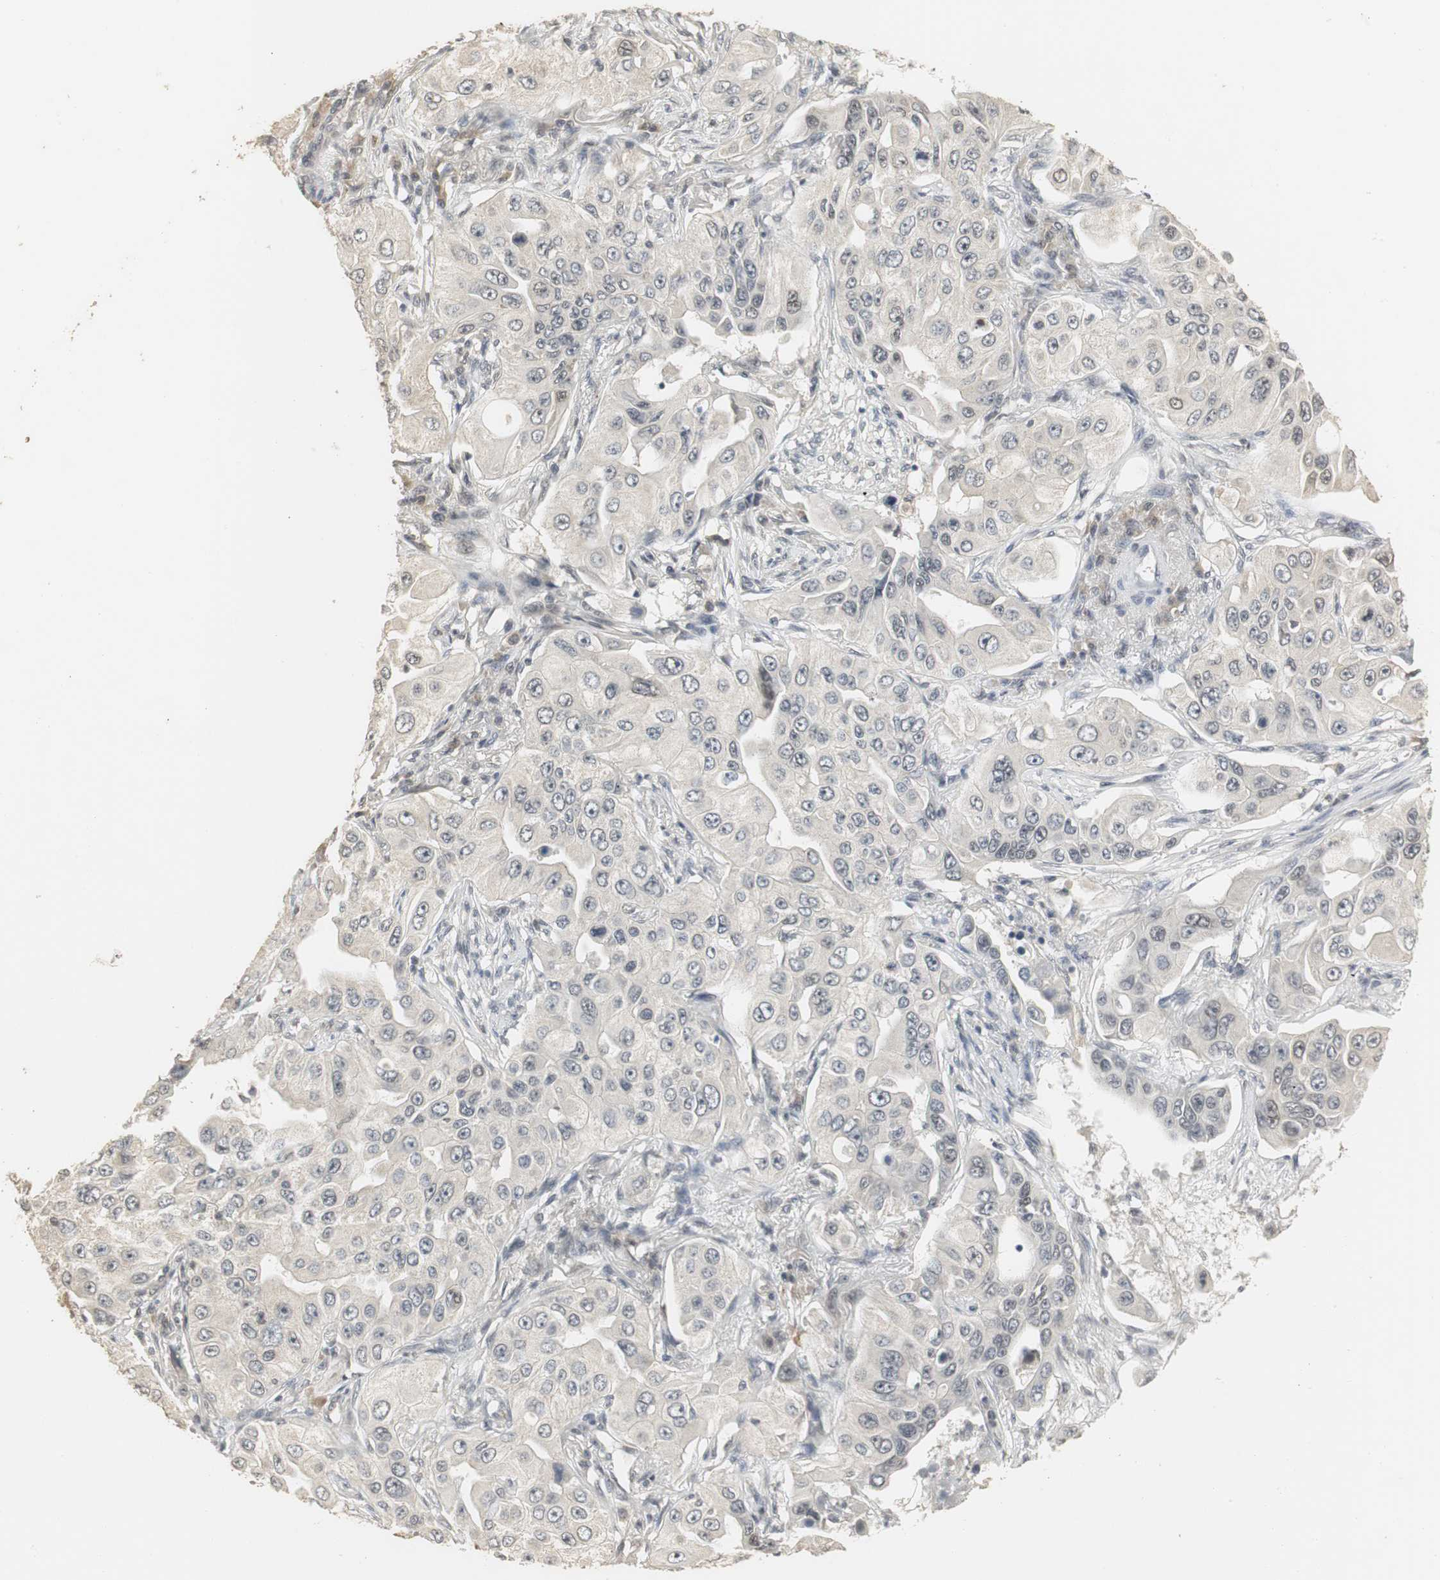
{"staining": {"intensity": "negative", "quantity": "none", "location": "none"}, "tissue": "lung cancer", "cell_type": "Tumor cells", "image_type": "cancer", "snomed": [{"axis": "morphology", "description": "Adenocarcinoma, NOS"}, {"axis": "topography", "description": "Lung"}], "caption": "Immunohistochemistry (IHC) image of lung adenocarcinoma stained for a protein (brown), which demonstrates no staining in tumor cells.", "gene": "ELOA", "patient": {"sex": "male", "age": 84}}